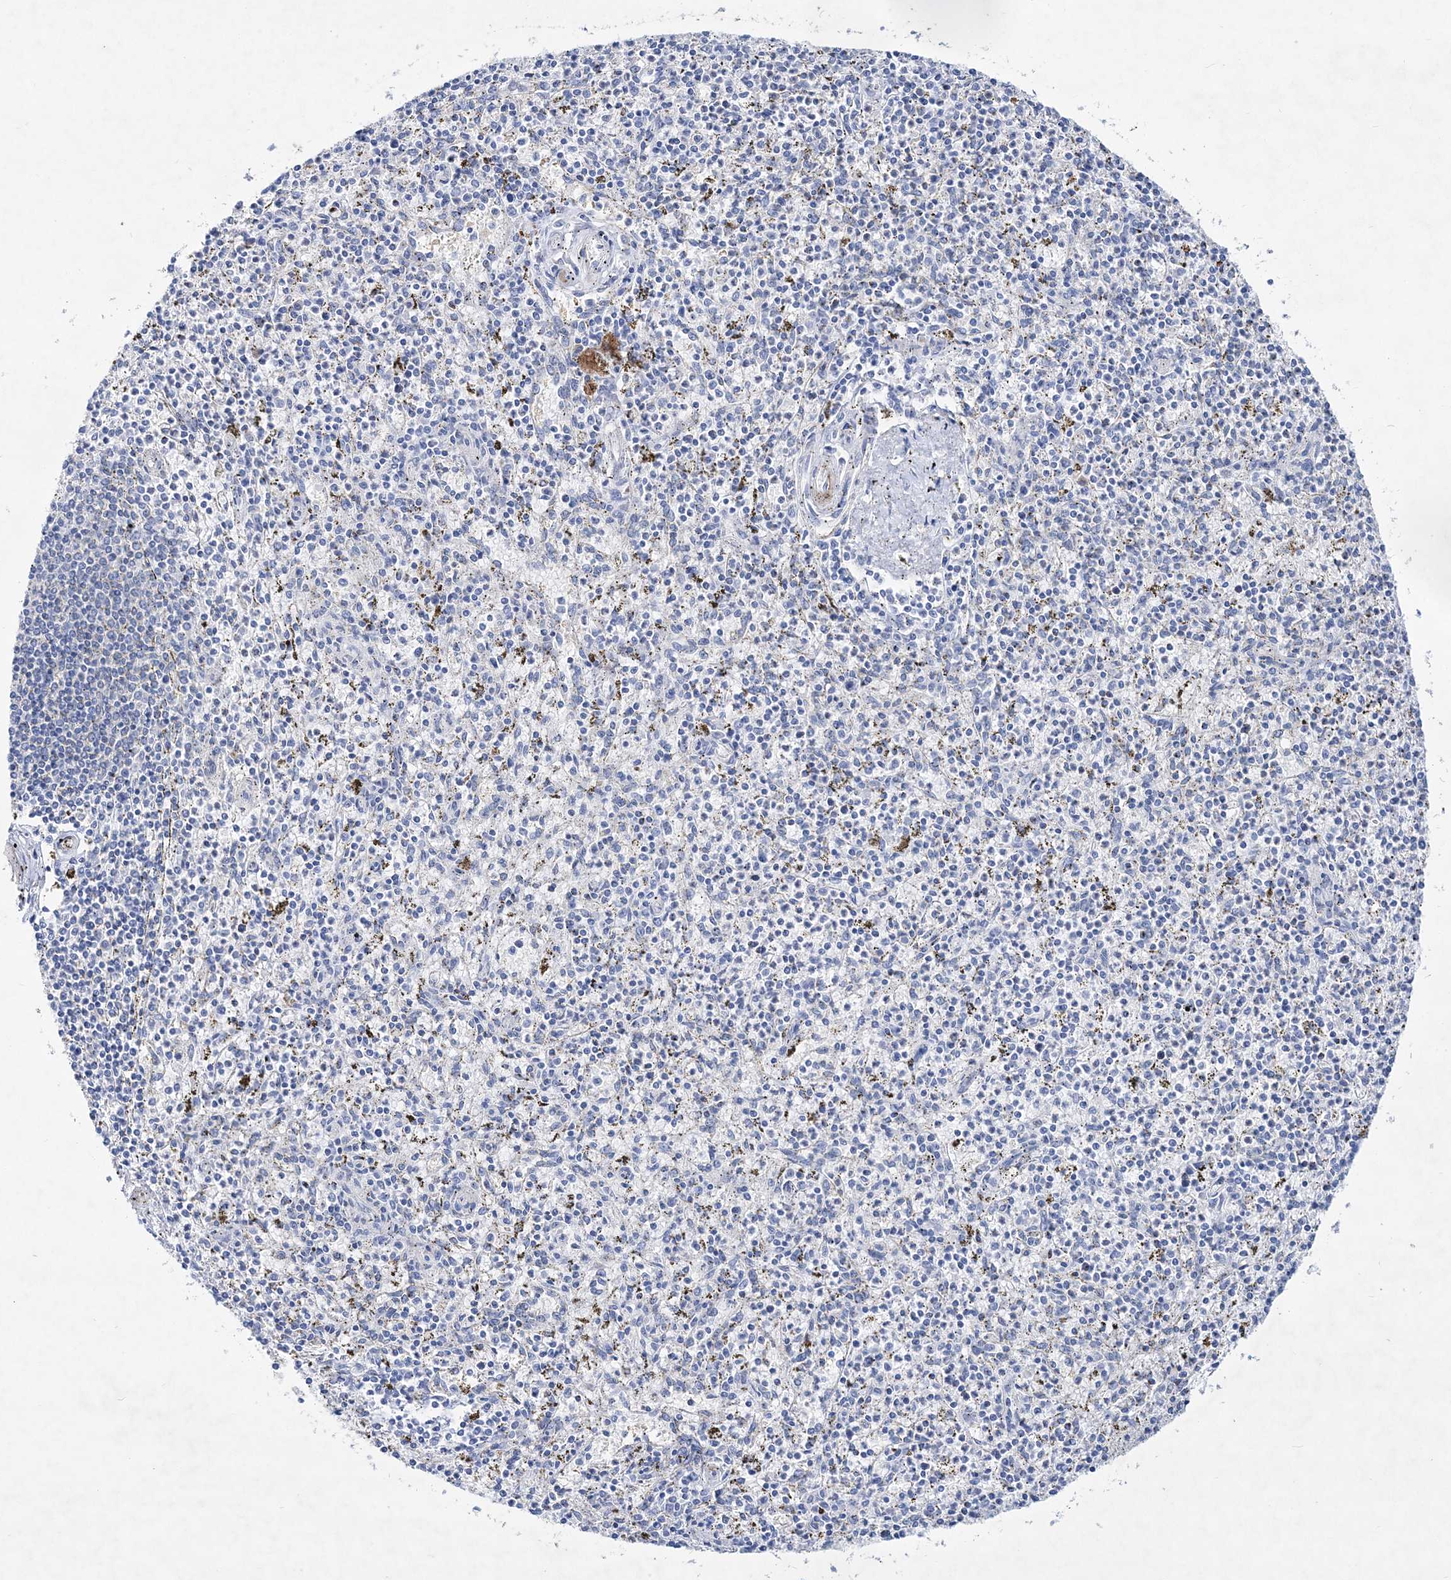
{"staining": {"intensity": "negative", "quantity": "none", "location": "none"}, "tissue": "spleen", "cell_type": "Cells in red pulp", "image_type": "normal", "snomed": [{"axis": "morphology", "description": "Normal tissue, NOS"}, {"axis": "topography", "description": "Spleen"}], "caption": "This histopathology image is of unremarkable spleen stained with immunohistochemistry (IHC) to label a protein in brown with the nuclei are counter-stained blue. There is no staining in cells in red pulp.", "gene": "SPINK7", "patient": {"sex": "male", "age": 72}}